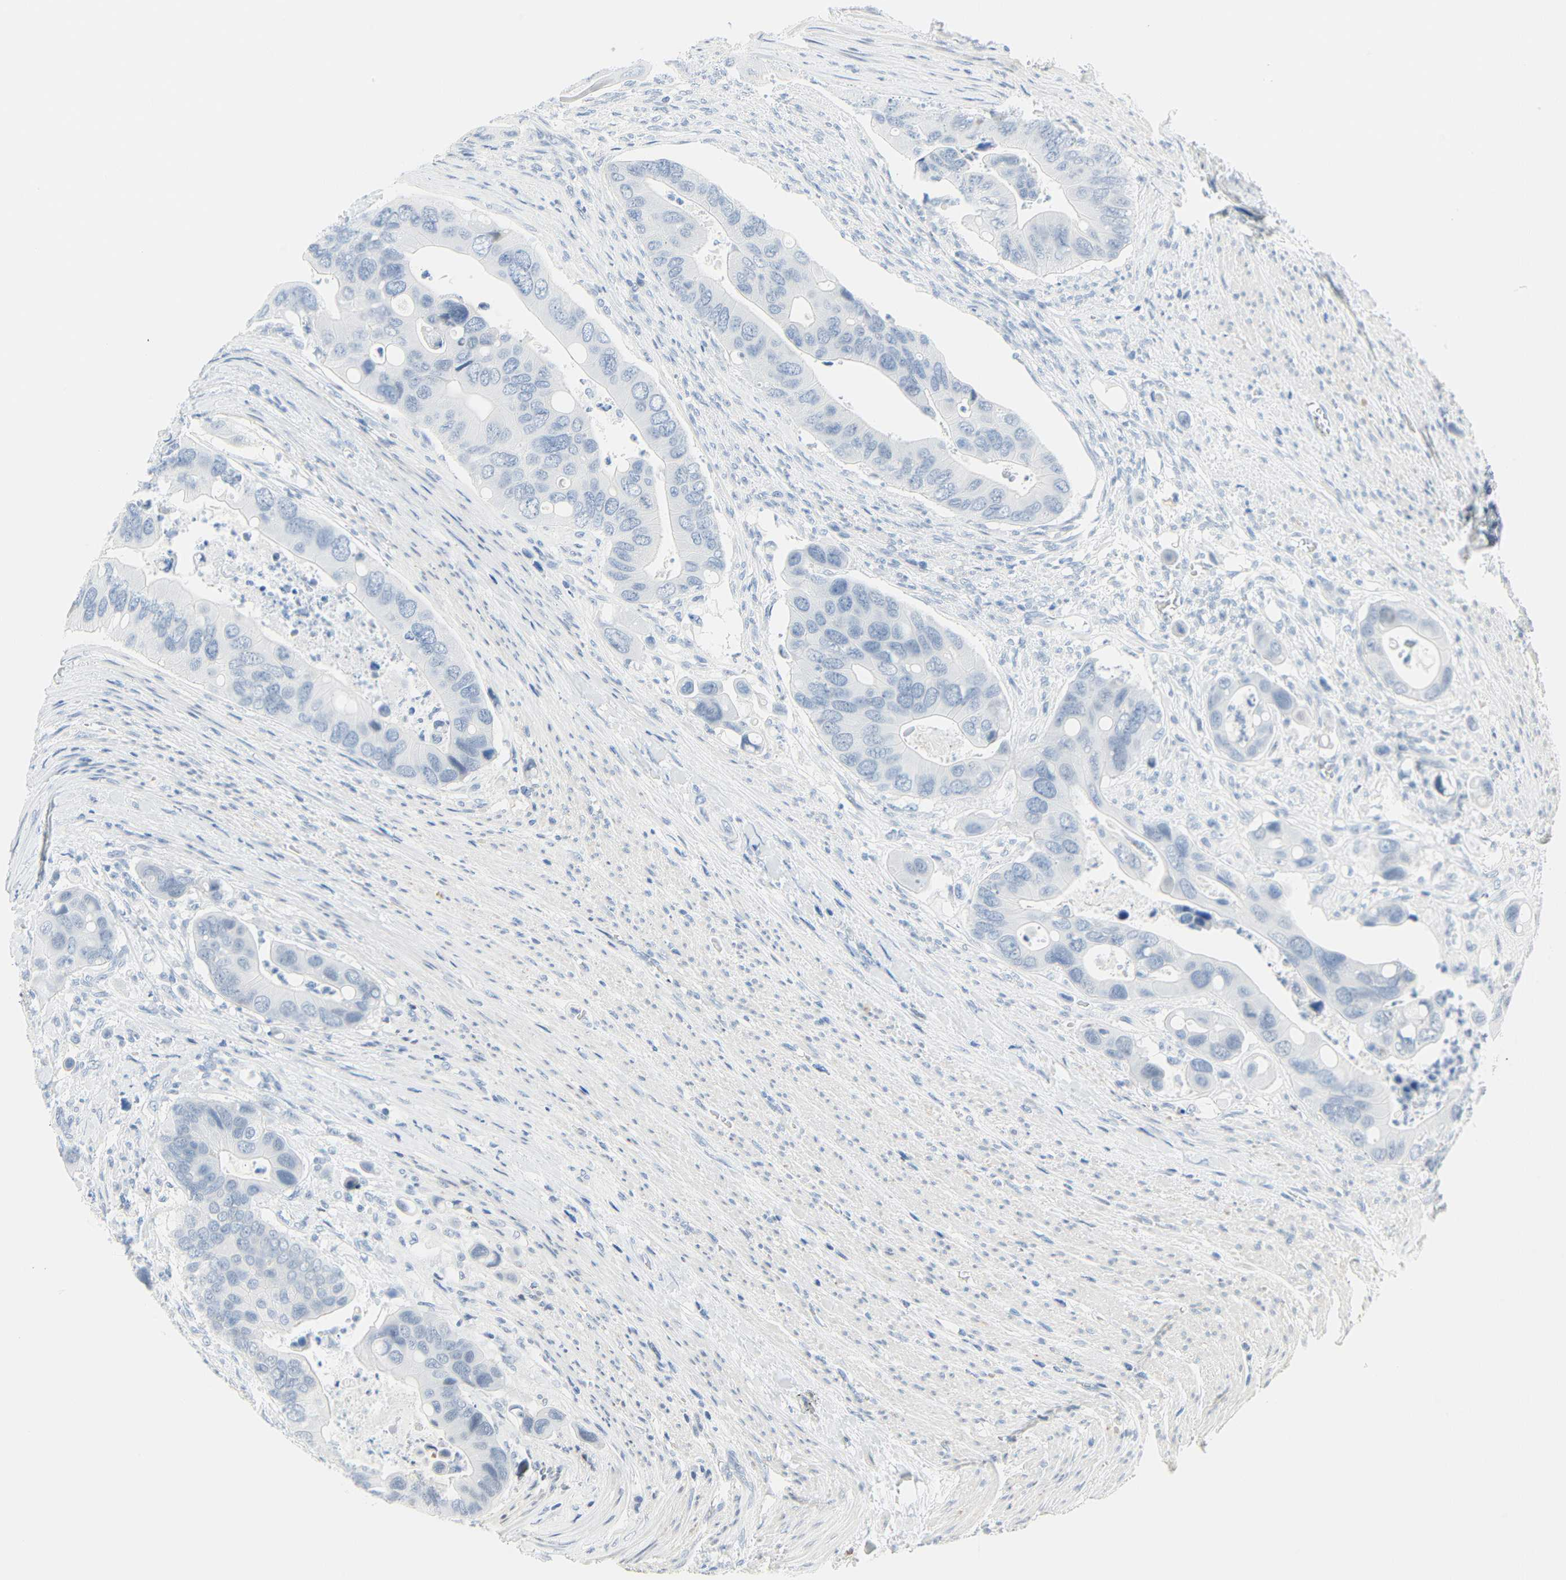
{"staining": {"intensity": "negative", "quantity": "none", "location": "none"}, "tissue": "colorectal cancer", "cell_type": "Tumor cells", "image_type": "cancer", "snomed": [{"axis": "morphology", "description": "Adenocarcinoma, NOS"}, {"axis": "topography", "description": "Rectum"}], "caption": "Immunohistochemistry (IHC) of colorectal cancer (adenocarcinoma) displays no staining in tumor cells.", "gene": "IMPG2", "patient": {"sex": "female", "age": 57}}